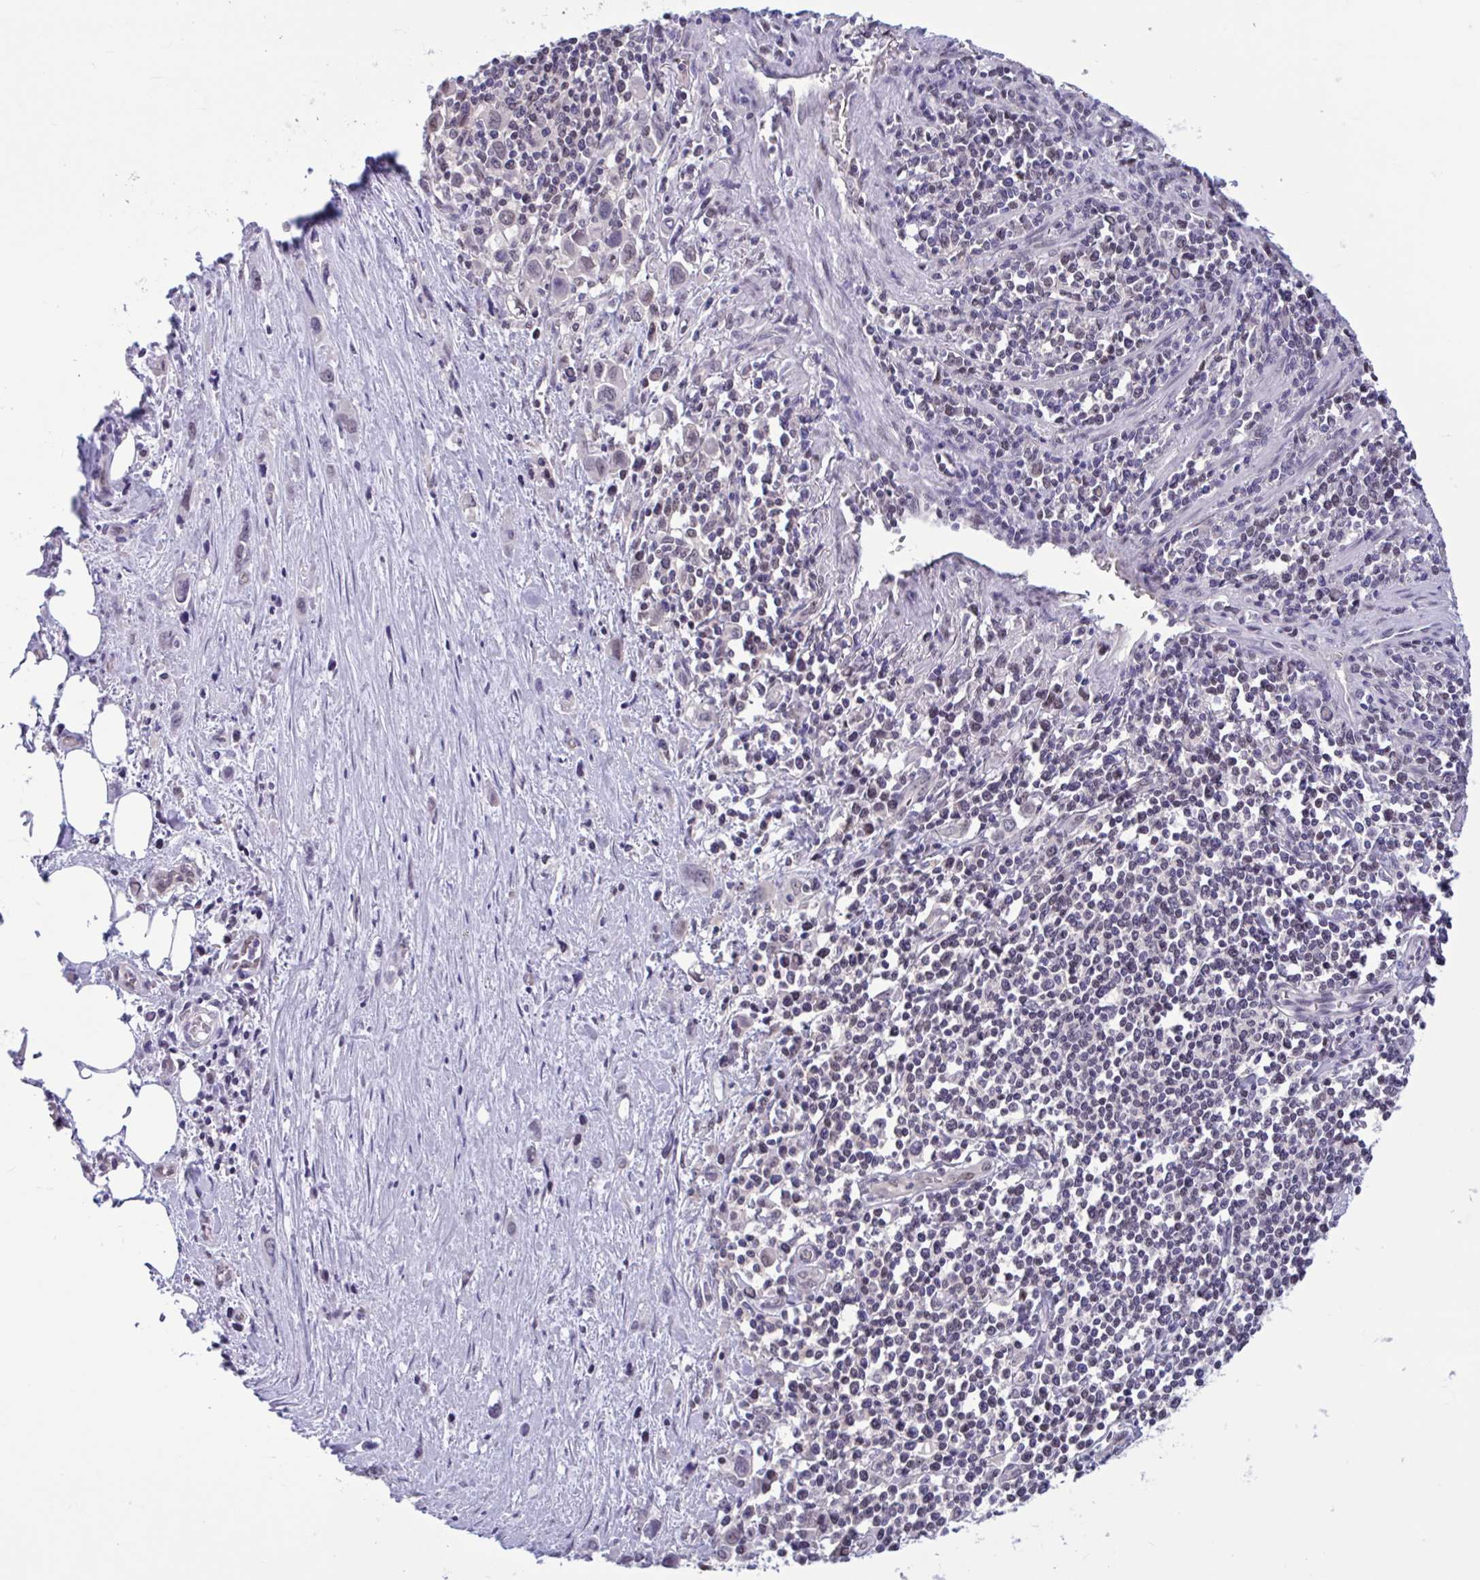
{"staining": {"intensity": "negative", "quantity": "none", "location": "none"}, "tissue": "stomach cancer", "cell_type": "Tumor cells", "image_type": "cancer", "snomed": [{"axis": "morphology", "description": "Adenocarcinoma, NOS"}, {"axis": "topography", "description": "Stomach, upper"}], "caption": "The immunohistochemistry image has no significant positivity in tumor cells of stomach adenocarcinoma tissue.", "gene": "RBL1", "patient": {"sex": "male", "age": 75}}